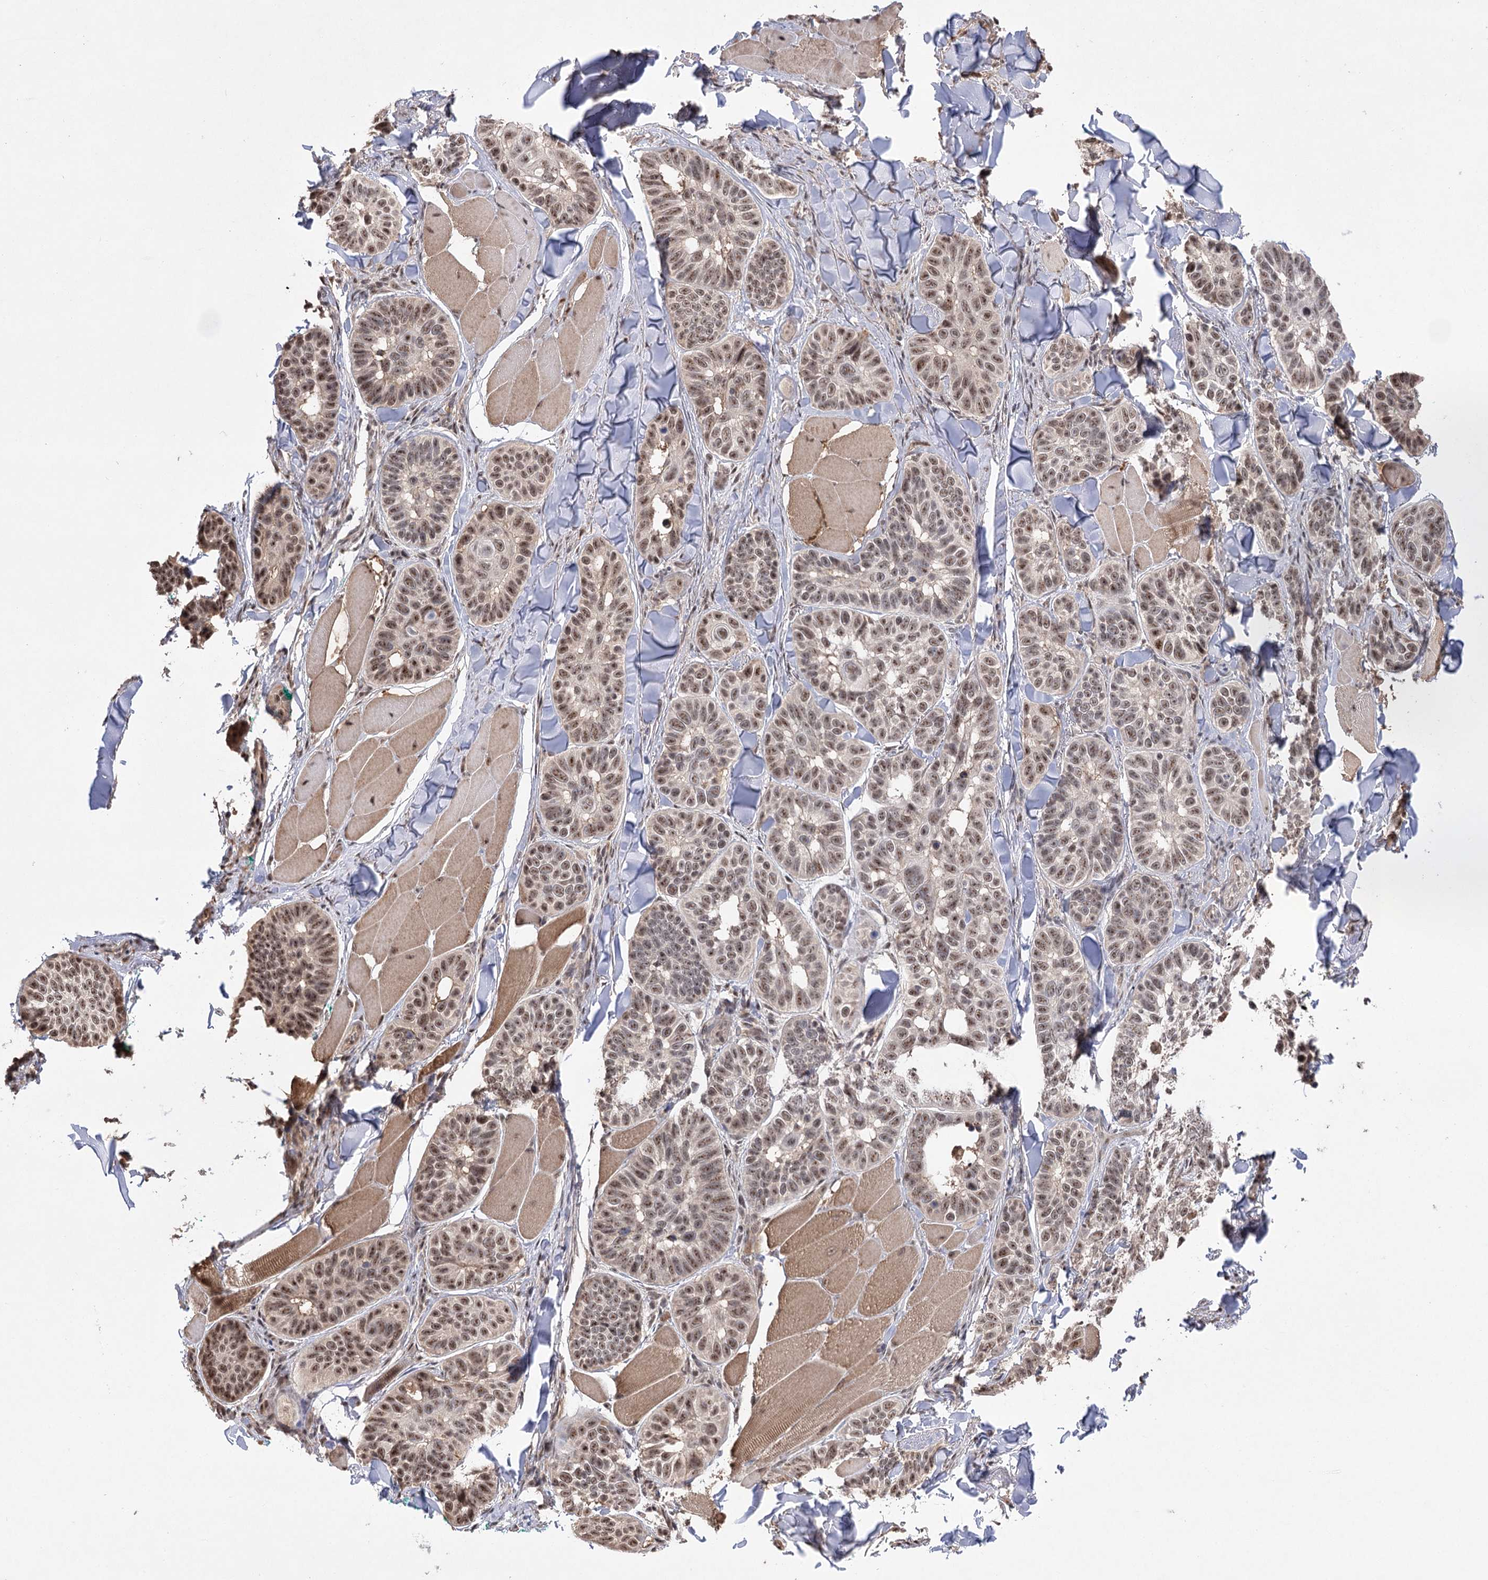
{"staining": {"intensity": "weak", "quantity": ">75%", "location": "nuclear"}, "tissue": "skin cancer", "cell_type": "Tumor cells", "image_type": "cancer", "snomed": [{"axis": "morphology", "description": "Basal cell carcinoma"}, {"axis": "topography", "description": "Skin"}], "caption": "Protein positivity by immunohistochemistry (IHC) shows weak nuclear staining in approximately >75% of tumor cells in skin basal cell carcinoma.", "gene": "PYROXD1", "patient": {"sex": "male", "age": 62}}